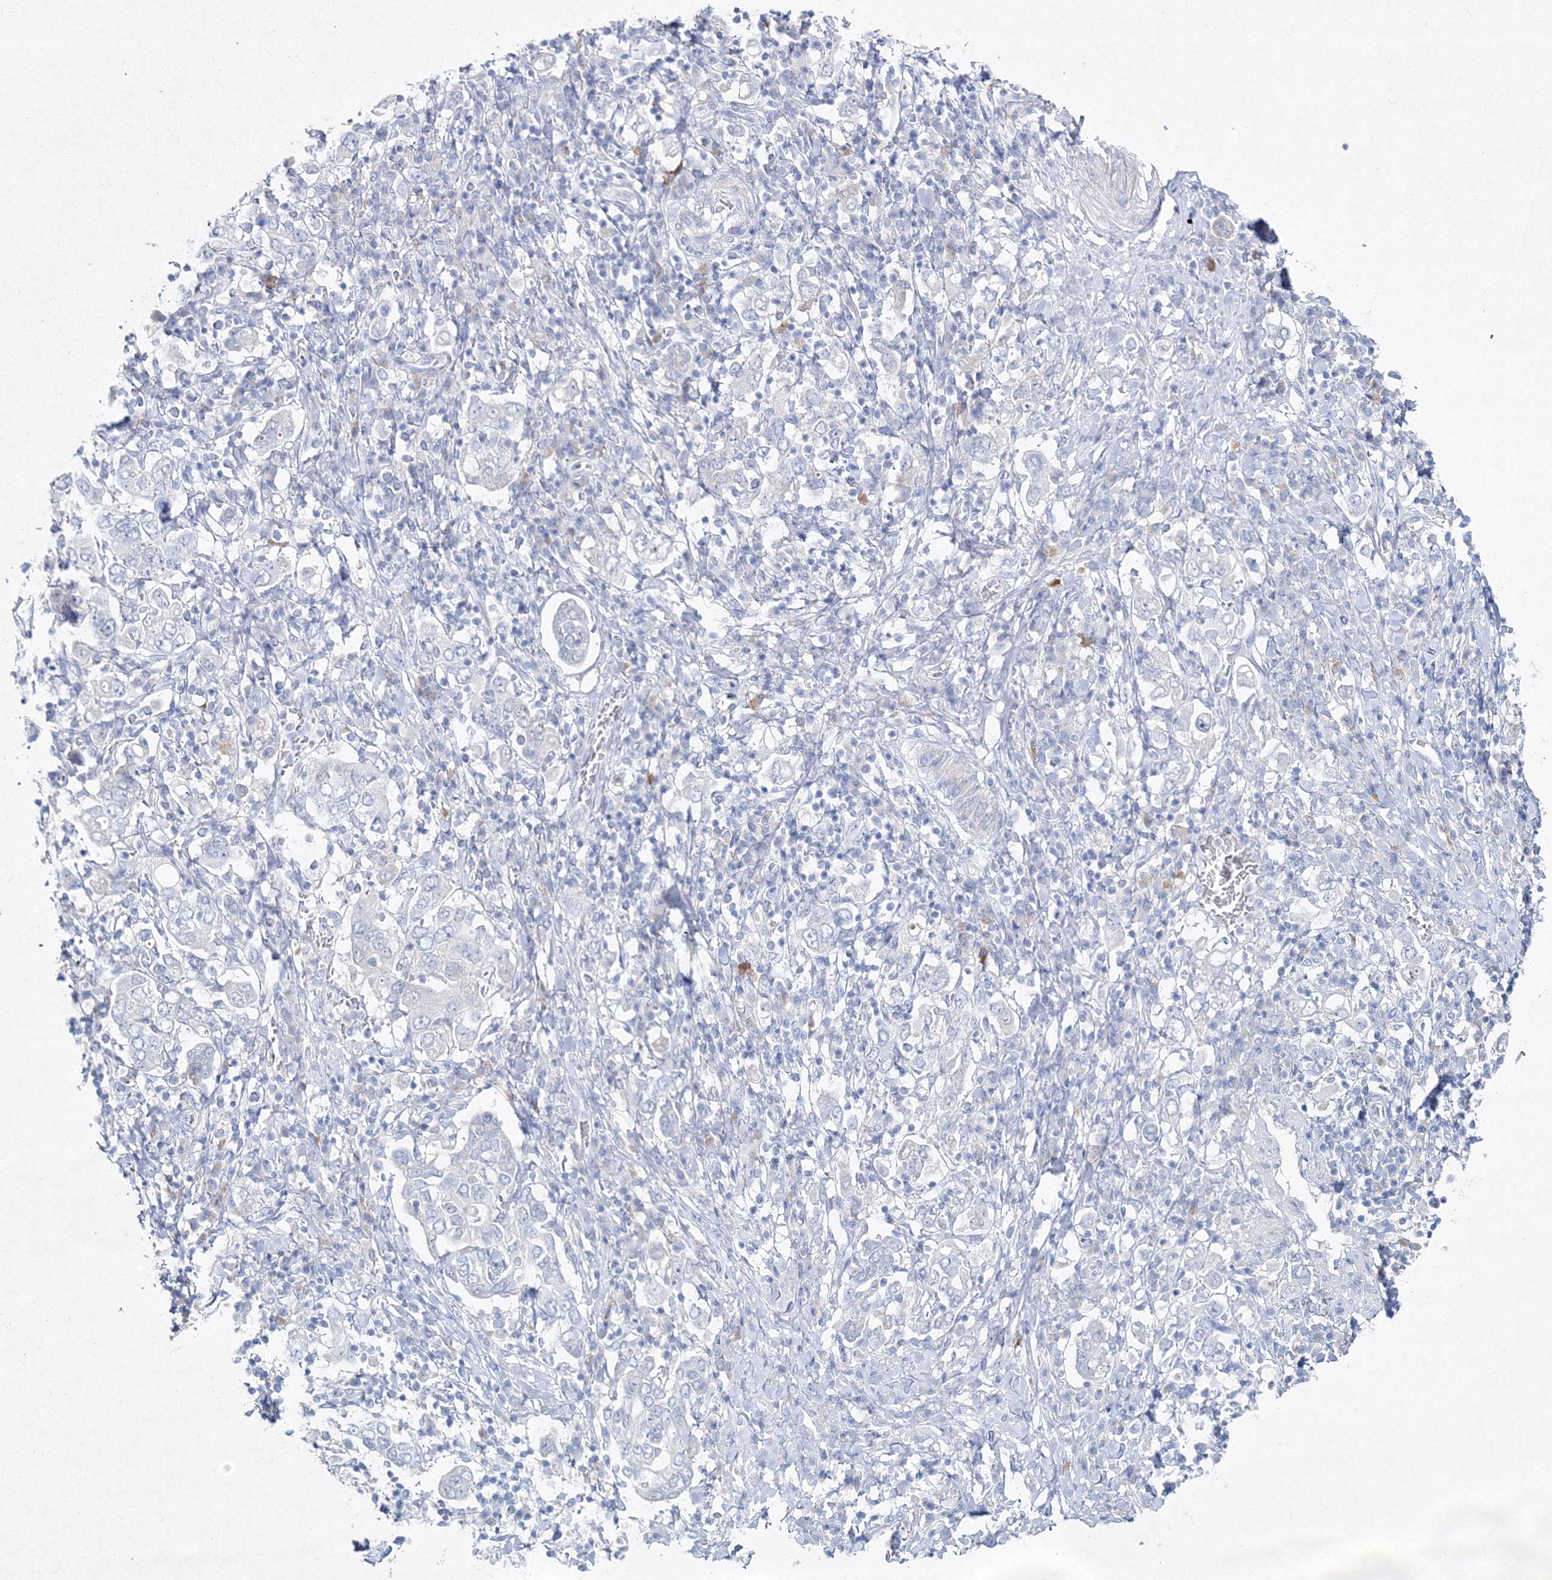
{"staining": {"intensity": "negative", "quantity": "none", "location": "none"}, "tissue": "stomach cancer", "cell_type": "Tumor cells", "image_type": "cancer", "snomed": [{"axis": "morphology", "description": "Adenocarcinoma, NOS"}, {"axis": "topography", "description": "Stomach, upper"}], "caption": "Micrograph shows no significant protein positivity in tumor cells of stomach cancer (adenocarcinoma). (DAB (3,3'-diaminobenzidine) immunohistochemistry (IHC), high magnification).", "gene": "GCKR", "patient": {"sex": "male", "age": 62}}